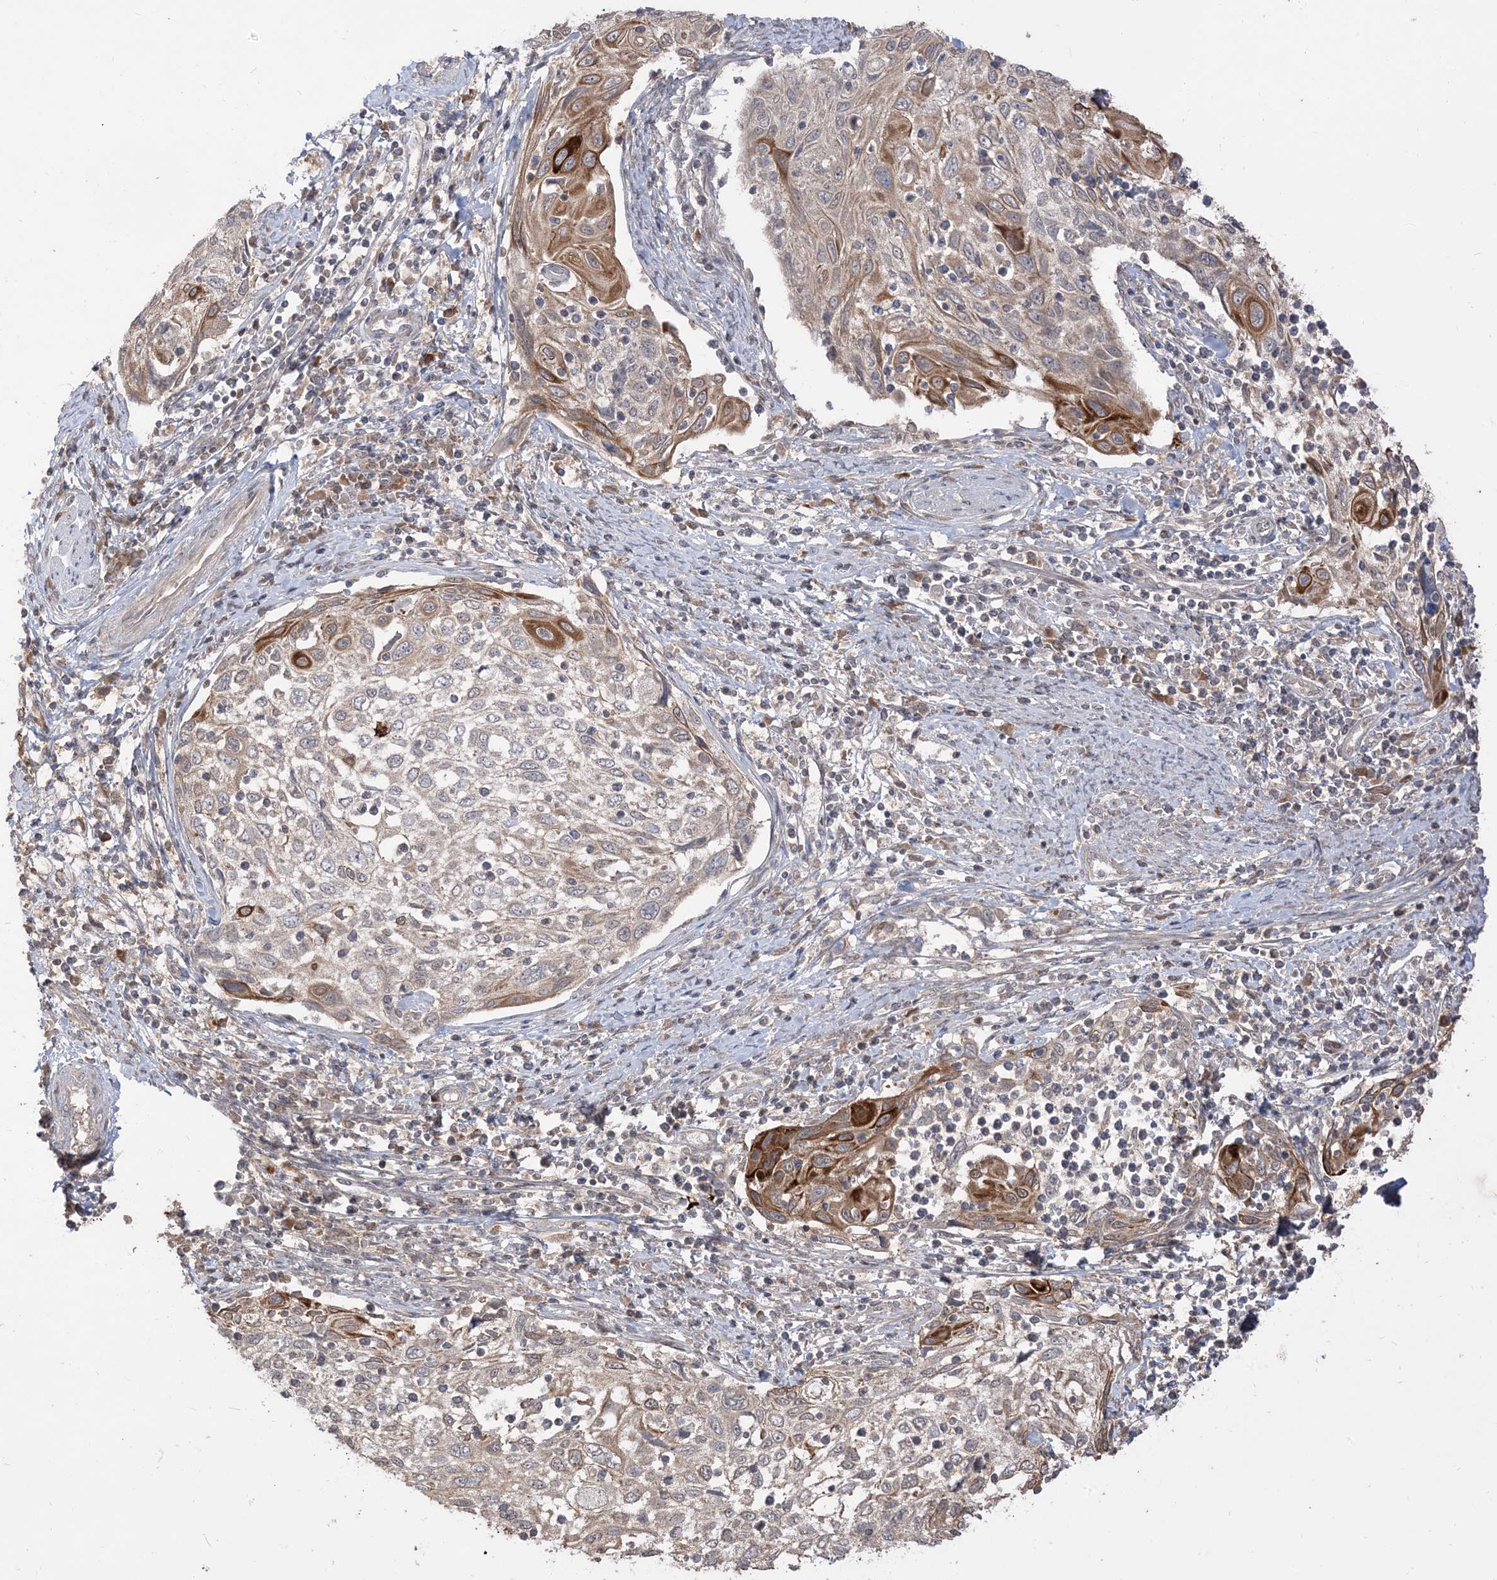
{"staining": {"intensity": "moderate", "quantity": "<25%", "location": "cytoplasmic/membranous"}, "tissue": "cervical cancer", "cell_type": "Tumor cells", "image_type": "cancer", "snomed": [{"axis": "morphology", "description": "Squamous cell carcinoma, NOS"}, {"axis": "topography", "description": "Cervix"}], "caption": "DAB immunohistochemical staining of human cervical cancer reveals moderate cytoplasmic/membranous protein positivity in about <25% of tumor cells.", "gene": "TBCC", "patient": {"sex": "female", "age": 70}}